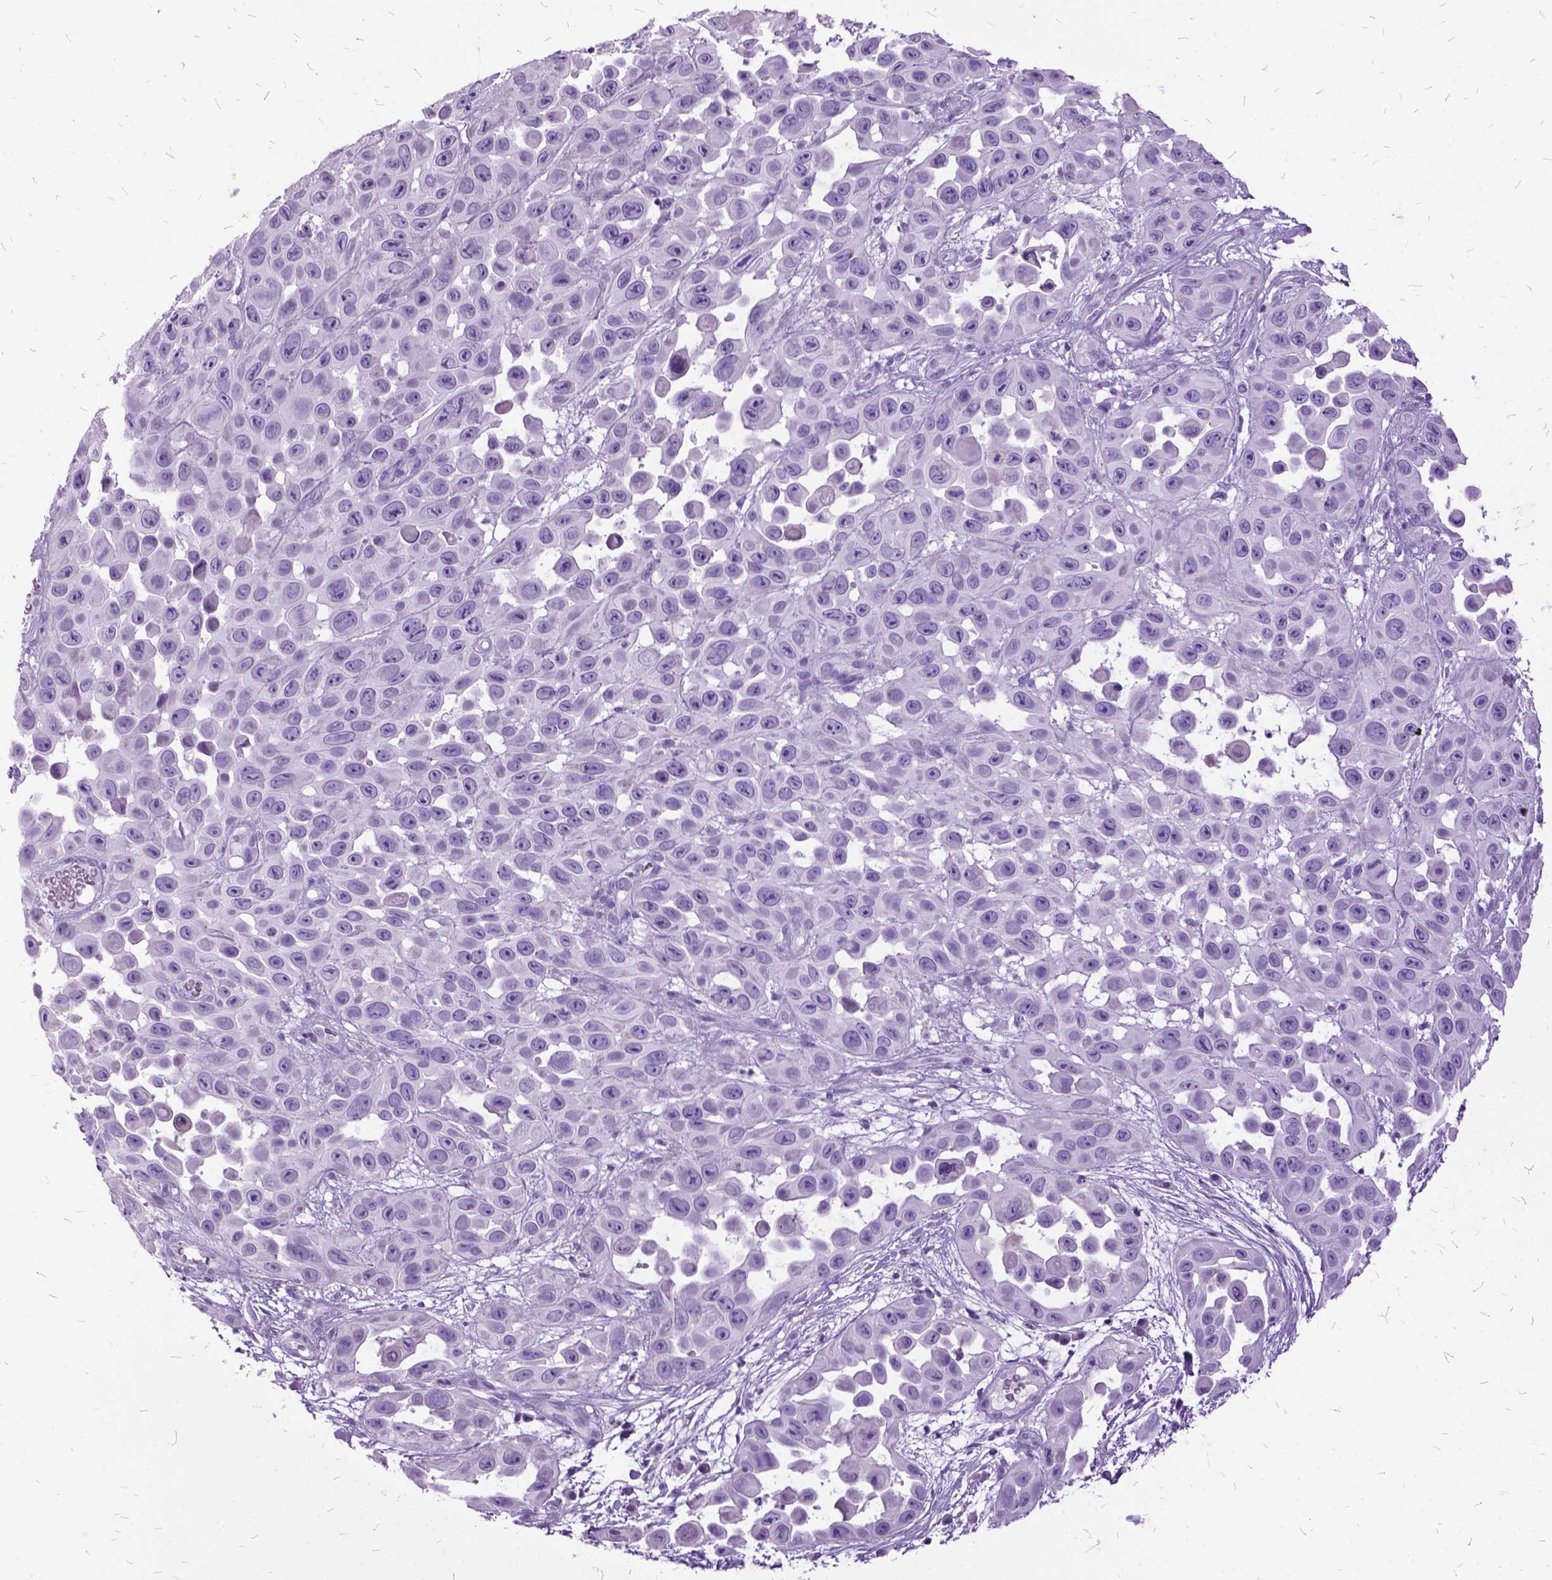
{"staining": {"intensity": "negative", "quantity": "none", "location": "none"}, "tissue": "skin cancer", "cell_type": "Tumor cells", "image_type": "cancer", "snomed": [{"axis": "morphology", "description": "Squamous cell carcinoma, NOS"}, {"axis": "topography", "description": "Skin"}], "caption": "Histopathology image shows no protein expression in tumor cells of squamous cell carcinoma (skin) tissue.", "gene": "MME", "patient": {"sex": "male", "age": 81}}